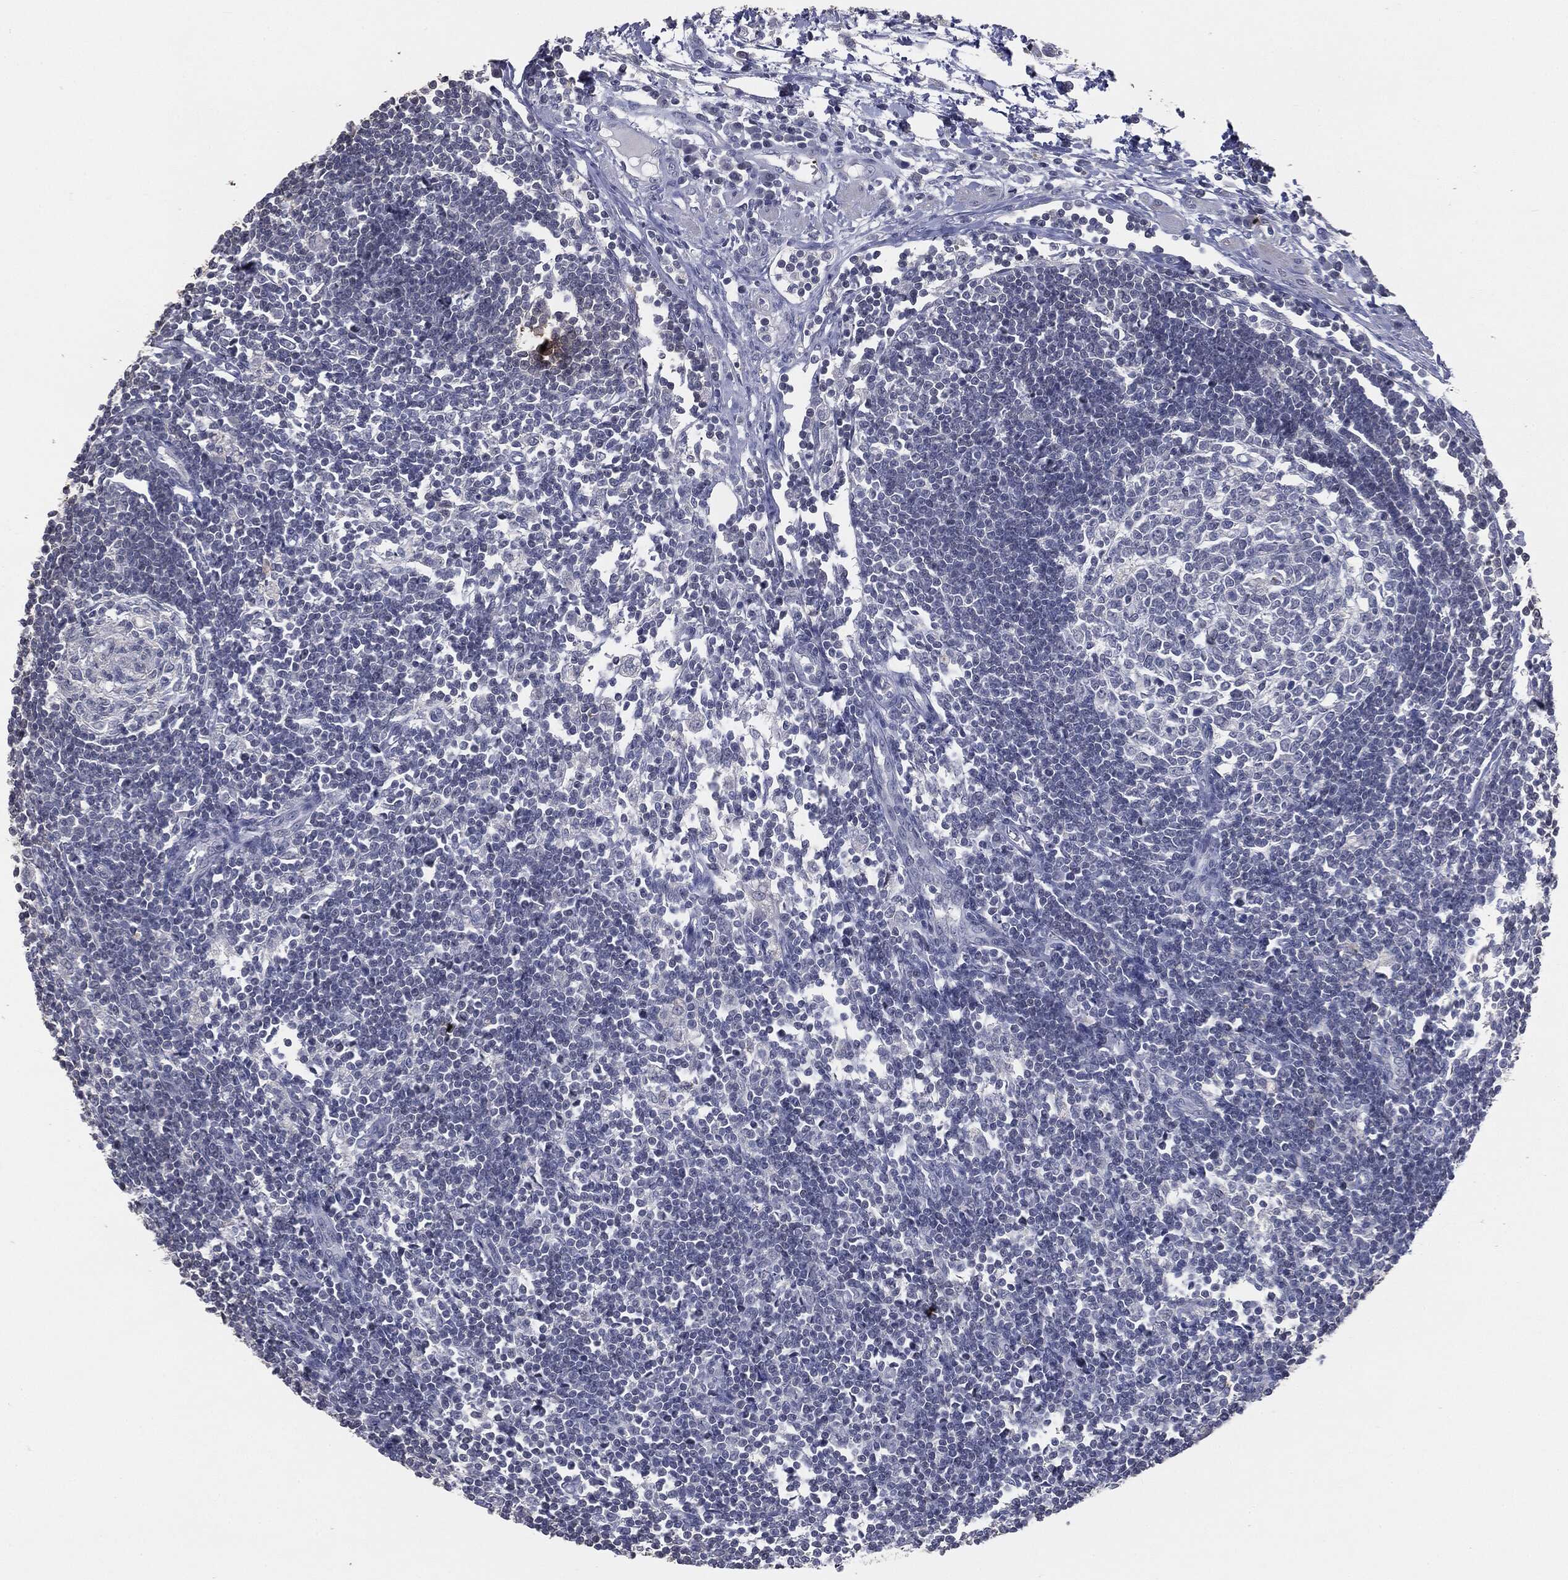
{"staining": {"intensity": "negative", "quantity": "none", "location": "none"}, "tissue": "lymph node", "cell_type": "Germinal center cells", "image_type": "normal", "snomed": [{"axis": "morphology", "description": "Normal tissue, NOS"}, {"axis": "morphology", "description": "Adenocarcinoma, NOS"}, {"axis": "topography", "description": "Lymph node"}, {"axis": "topography", "description": "Pancreas"}], "caption": "Immunohistochemistry (IHC) histopathology image of normal human lymph node stained for a protein (brown), which reveals no positivity in germinal center cells. Nuclei are stained in blue.", "gene": "SLC2A2", "patient": {"sex": "female", "age": 58}}